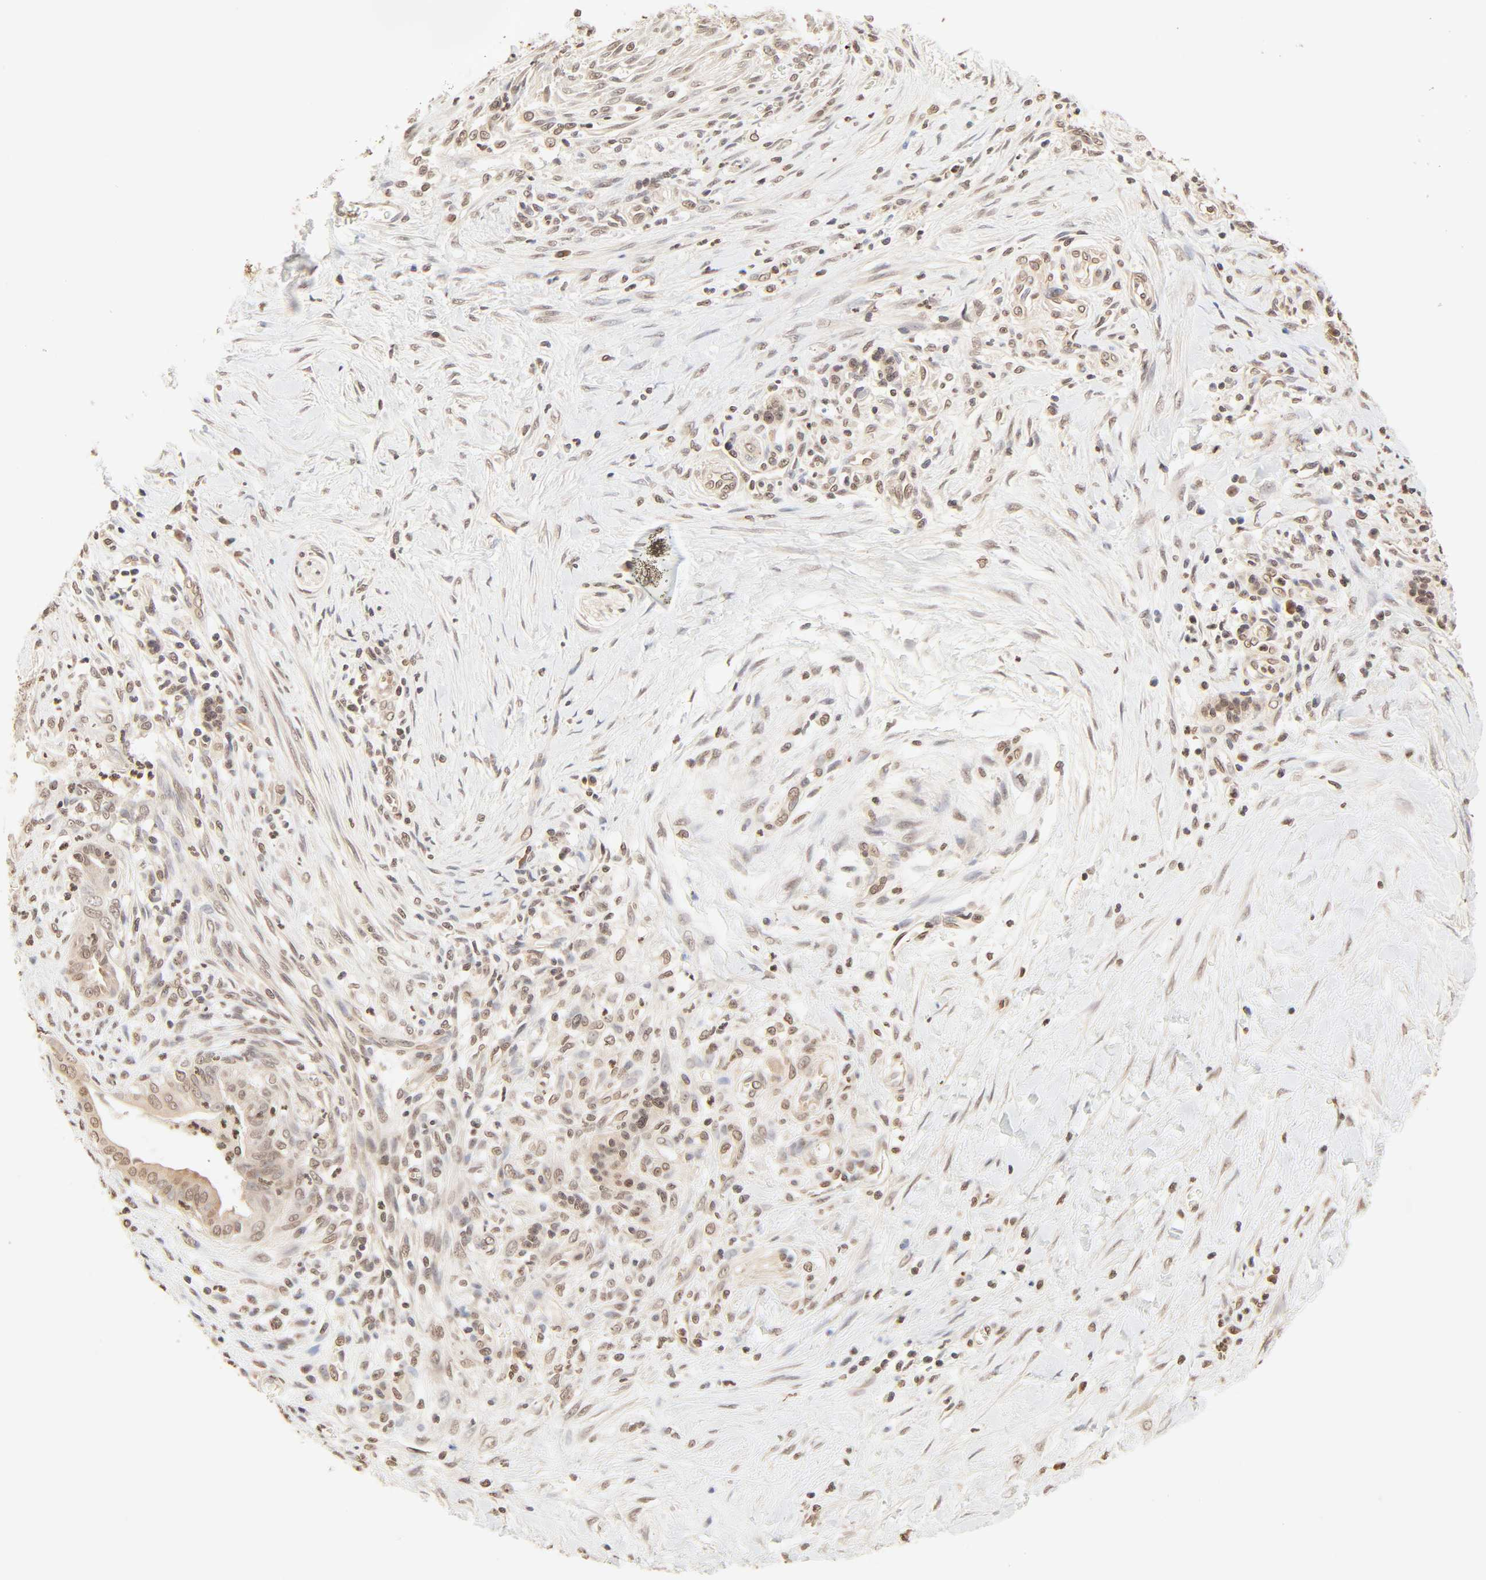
{"staining": {"intensity": "moderate", "quantity": ">75%", "location": "cytoplasmic/membranous,nuclear"}, "tissue": "pancreatic cancer", "cell_type": "Tumor cells", "image_type": "cancer", "snomed": [{"axis": "morphology", "description": "Adenocarcinoma, NOS"}, {"axis": "topography", "description": "Pancreas"}], "caption": "Approximately >75% of tumor cells in pancreatic cancer demonstrate moderate cytoplasmic/membranous and nuclear protein positivity as visualized by brown immunohistochemical staining.", "gene": "TBL1X", "patient": {"sex": "male", "age": 59}}